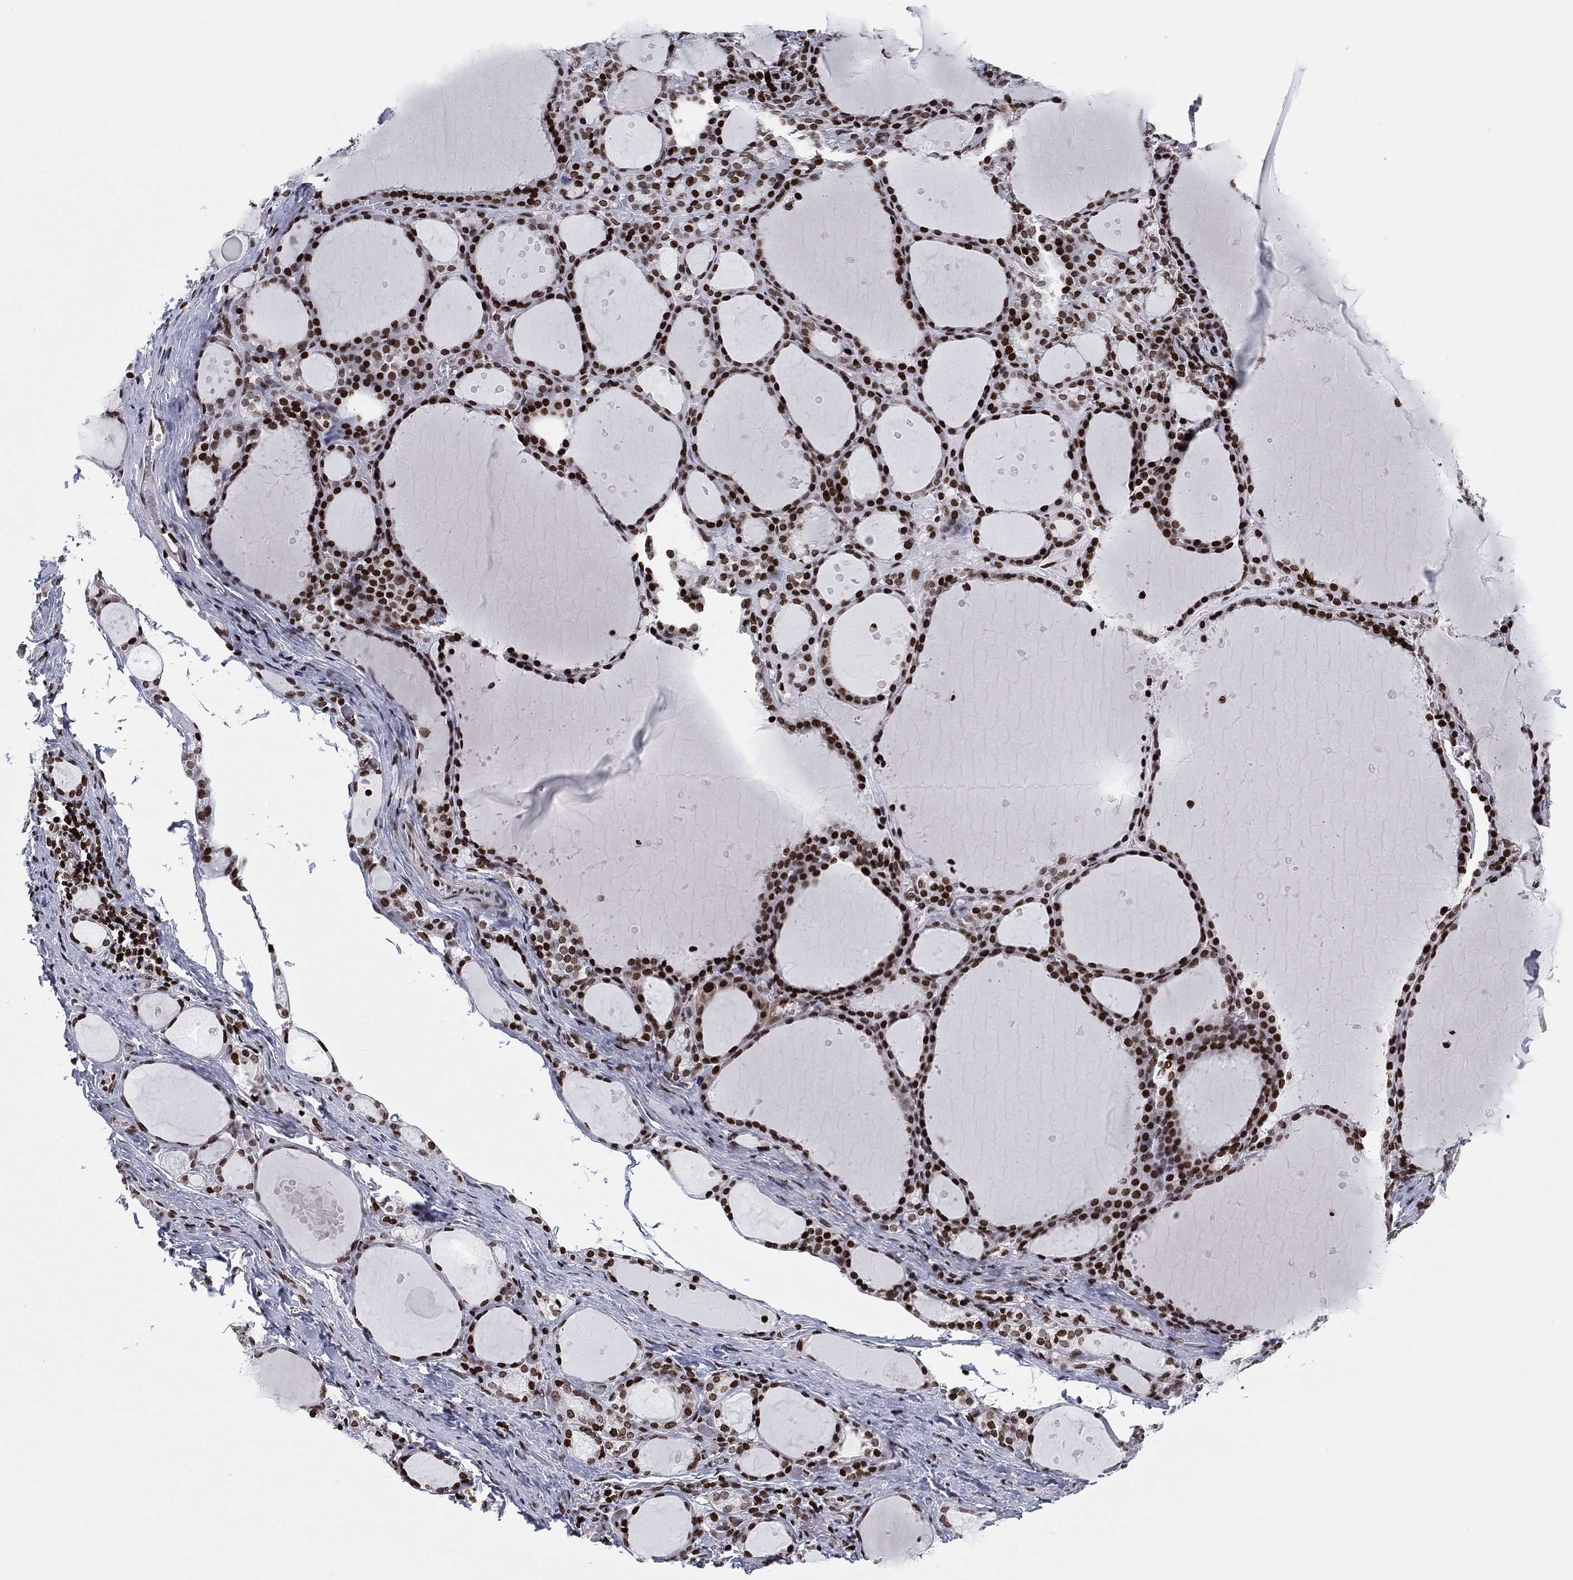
{"staining": {"intensity": "strong", "quantity": "25%-75%", "location": "nuclear"}, "tissue": "thyroid gland", "cell_type": "Glandular cells", "image_type": "normal", "snomed": [{"axis": "morphology", "description": "Normal tissue, NOS"}, {"axis": "topography", "description": "Thyroid gland"}], "caption": "Immunohistochemical staining of normal thyroid gland demonstrates 25%-75% levels of strong nuclear protein expression in approximately 25%-75% of glandular cells.", "gene": "MFSD14A", "patient": {"sex": "male", "age": 68}}